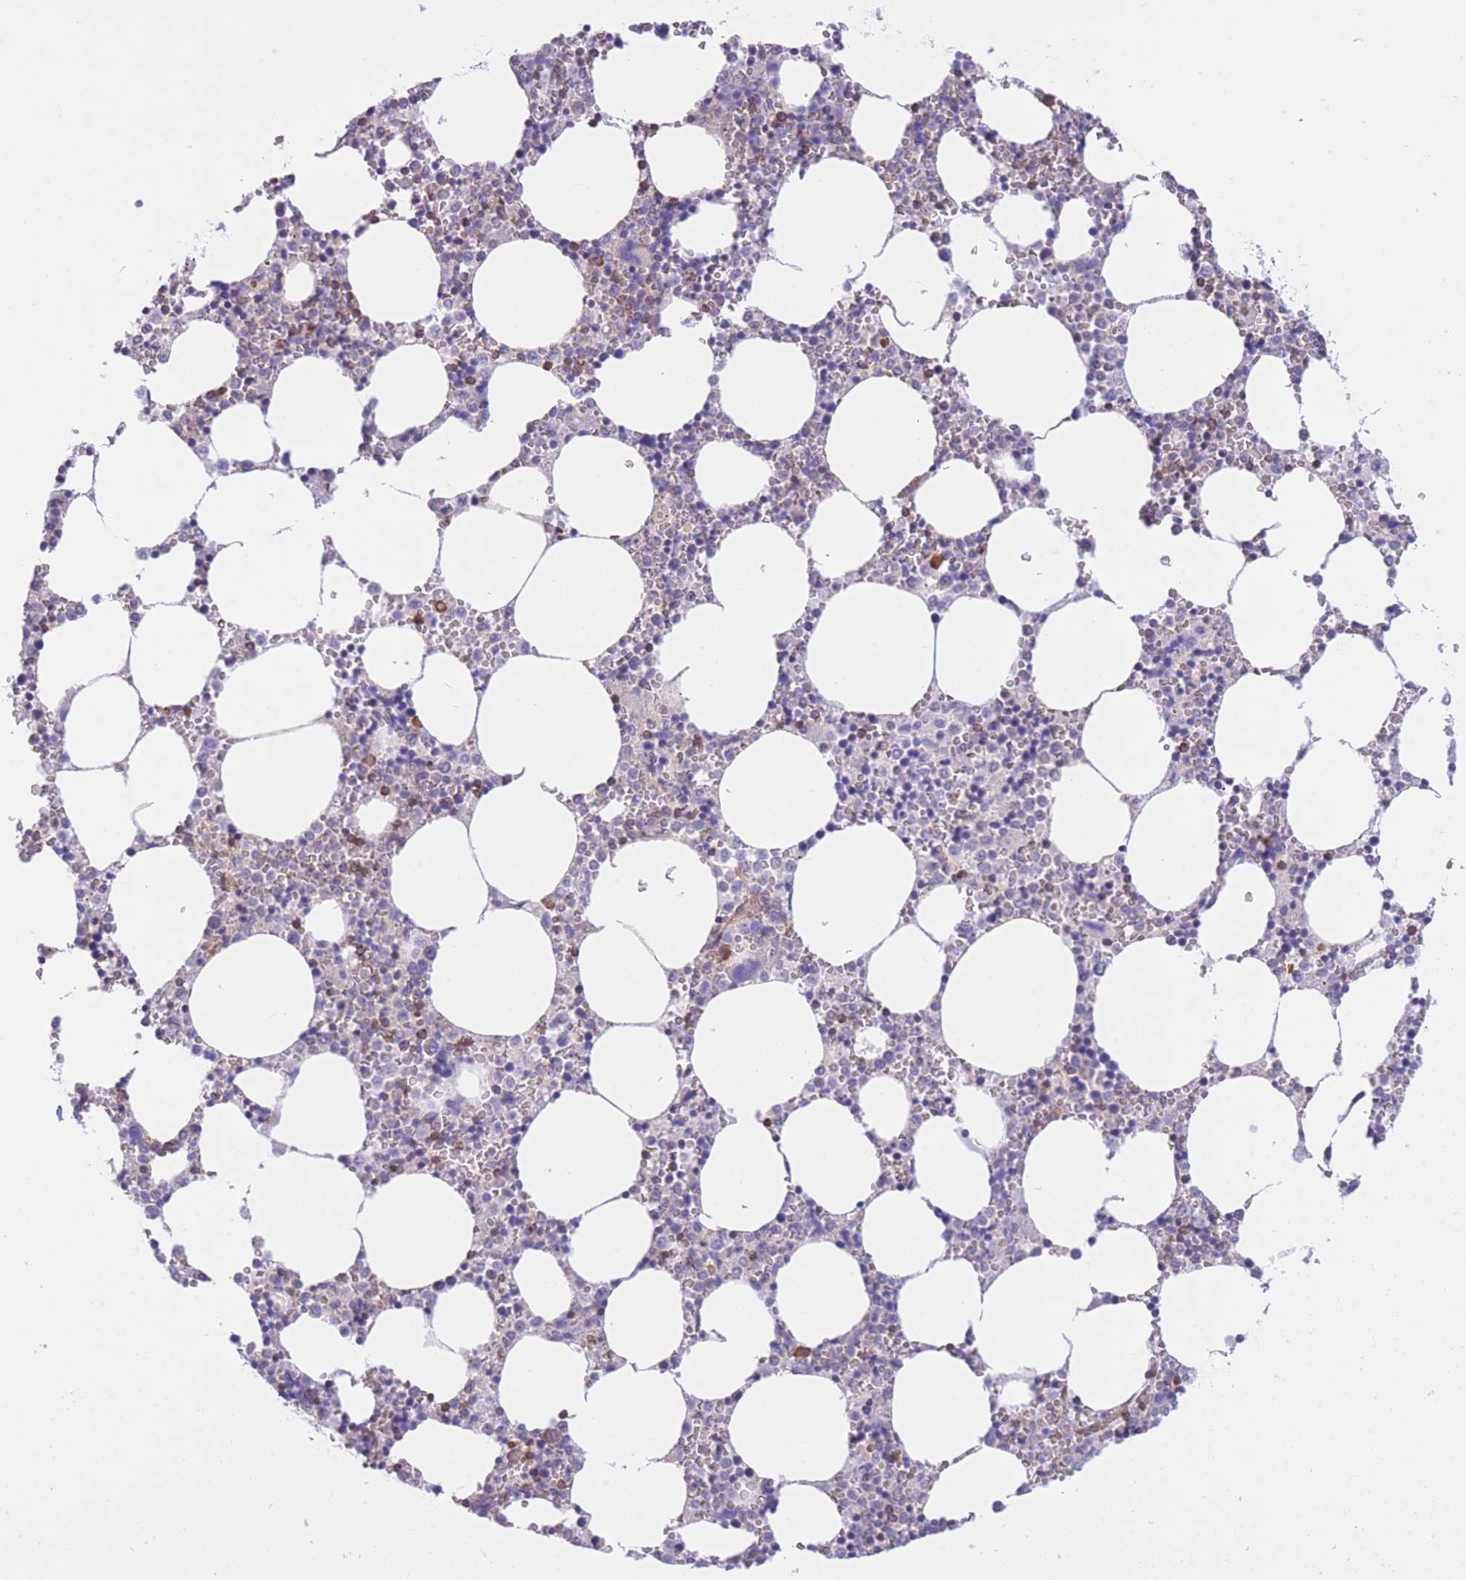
{"staining": {"intensity": "moderate", "quantity": "<25%", "location": "cytoplasmic/membranous"}, "tissue": "bone marrow", "cell_type": "Hematopoietic cells", "image_type": "normal", "snomed": [{"axis": "morphology", "description": "Normal tissue, NOS"}, {"axis": "topography", "description": "Bone marrow"}], "caption": "Approximately <25% of hematopoietic cells in normal human bone marrow demonstrate moderate cytoplasmic/membranous protein staining as visualized by brown immunohistochemical staining.", "gene": "CDC25B", "patient": {"sex": "female", "age": 64}}